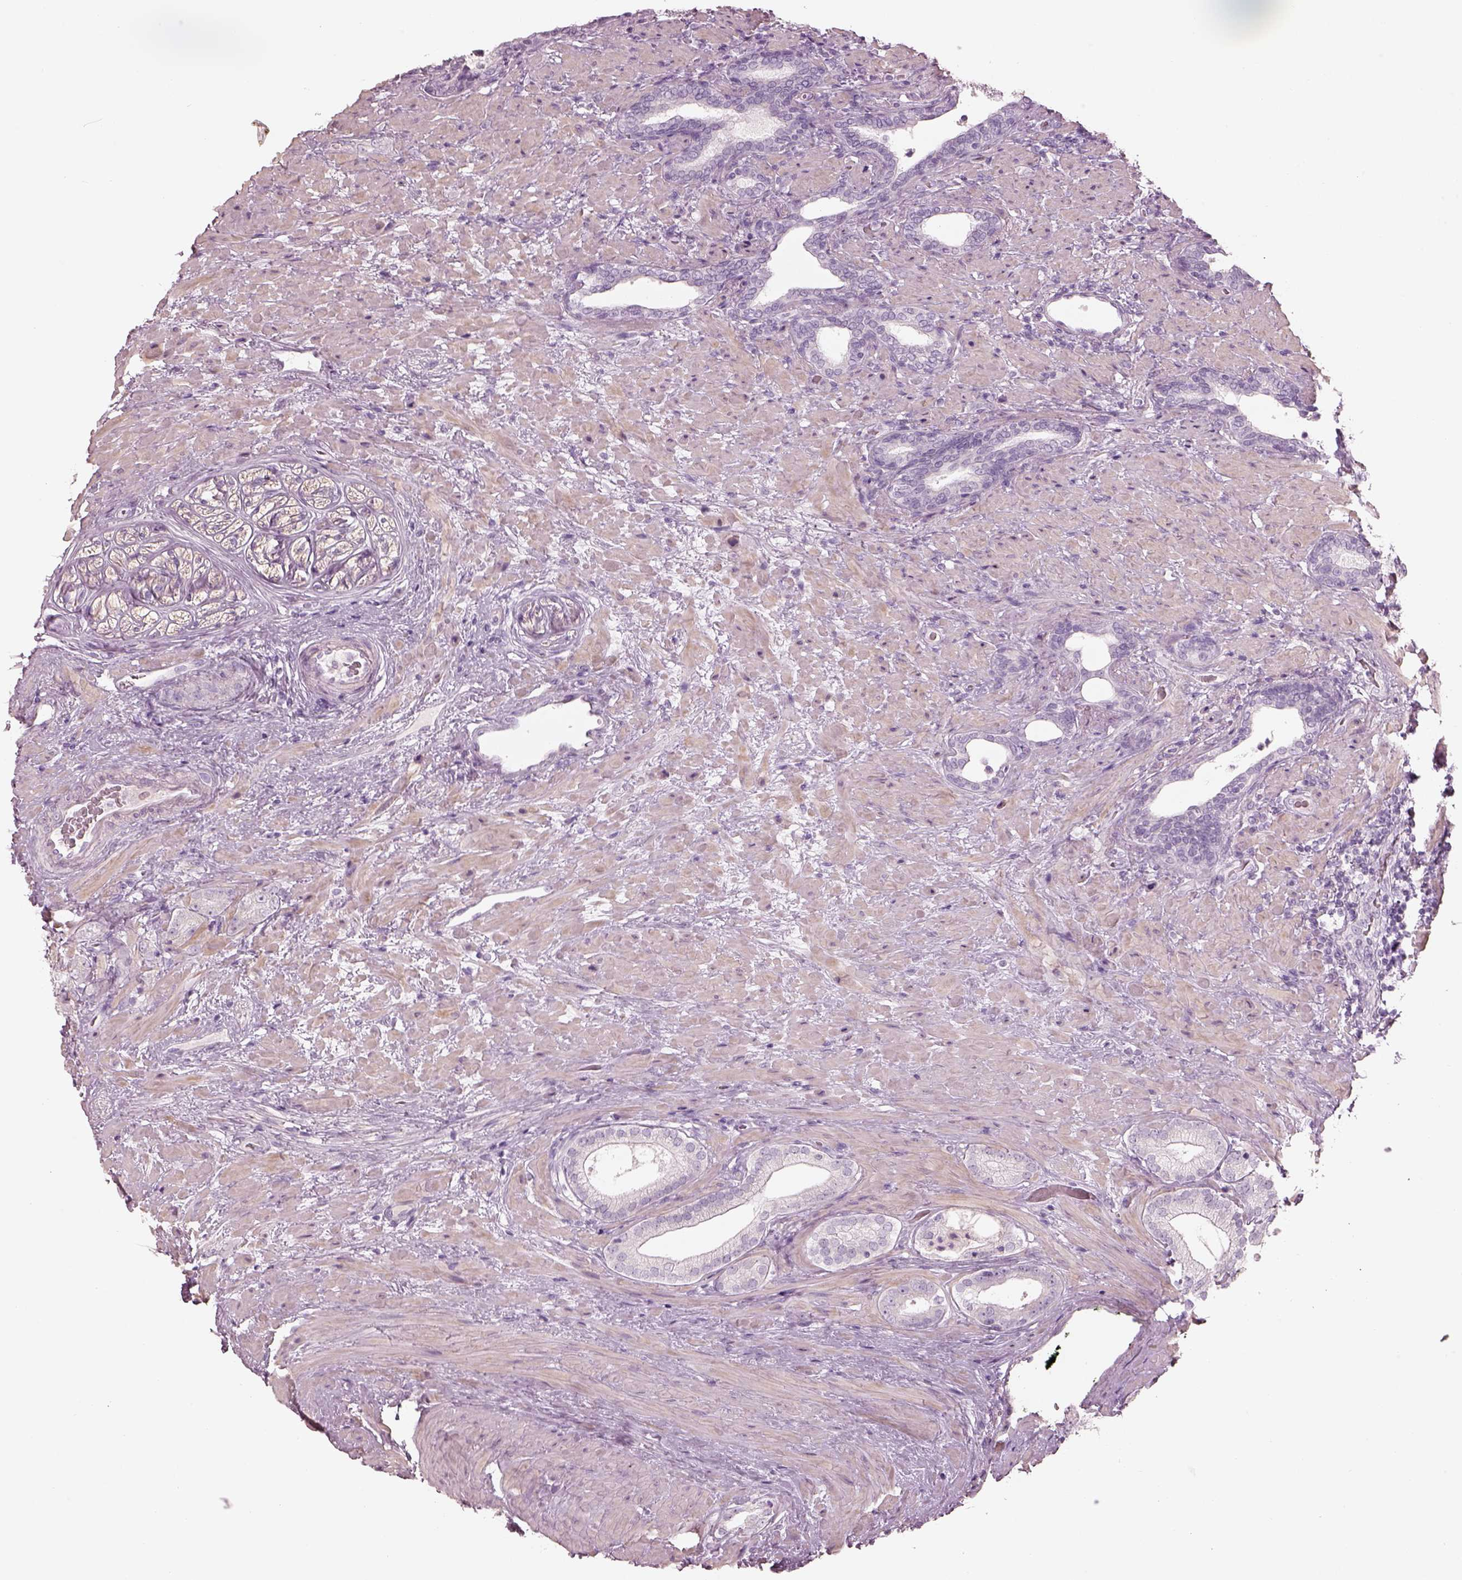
{"staining": {"intensity": "negative", "quantity": "none", "location": "none"}, "tissue": "prostate cancer", "cell_type": "Tumor cells", "image_type": "cancer", "snomed": [{"axis": "morphology", "description": "Adenocarcinoma, Low grade"}, {"axis": "topography", "description": "Prostate and seminal vesicle, NOS"}], "caption": "DAB immunohistochemical staining of prostate low-grade adenocarcinoma demonstrates no significant positivity in tumor cells. (IHC, brightfield microscopy, high magnification).", "gene": "RSPH9", "patient": {"sex": "male", "age": 61}}